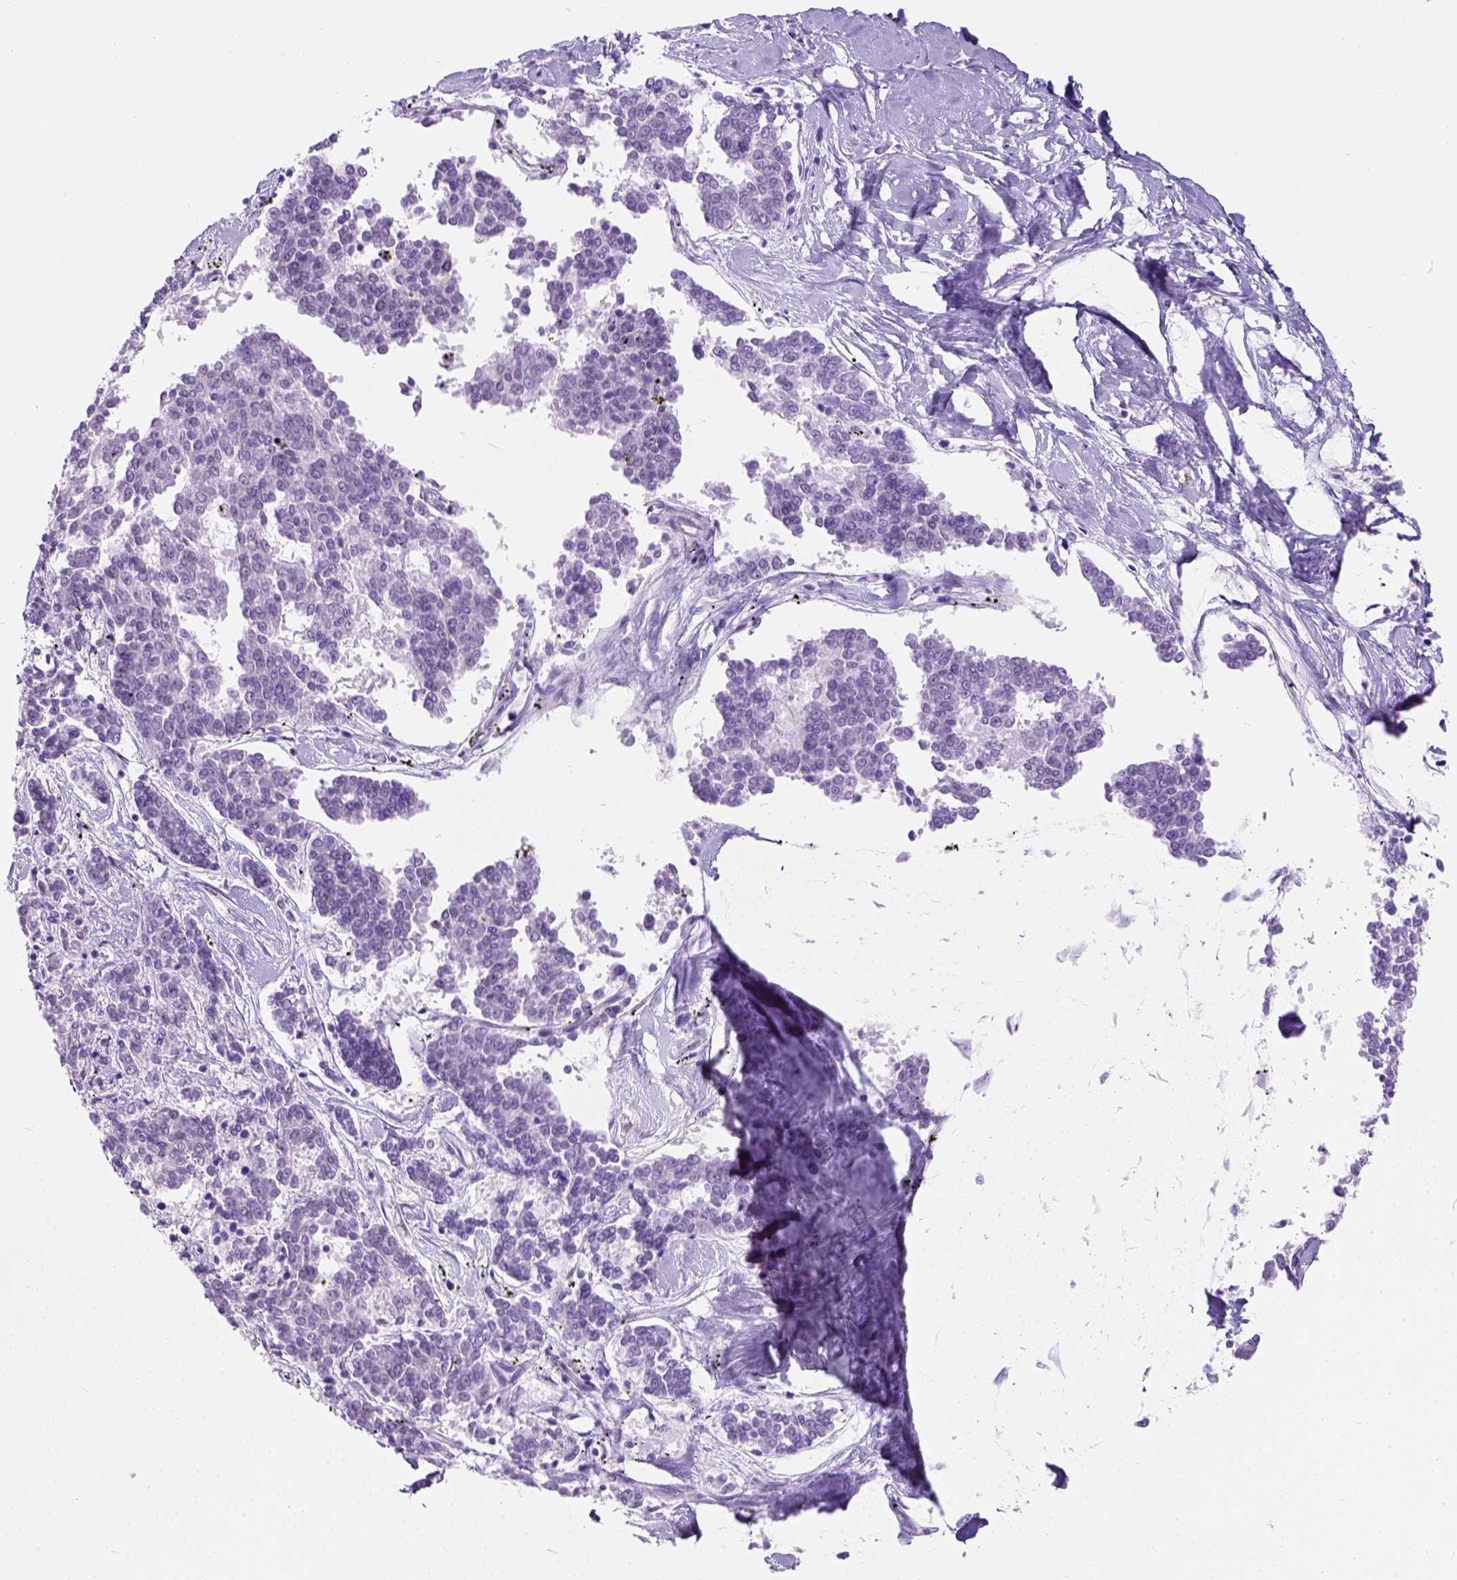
{"staining": {"intensity": "negative", "quantity": "none", "location": "none"}, "tissue": "melanoma", "cell_type": "Tumor cells", "image_type": "cancer", "snomed": [{"axis": "morphology", "description": "Malignant melanoma, NOS"}, {"axis": "topography", "description": "Skin"}], "caption": "The photomicrograph demonstrates no staining of tumor cells in malignant melanoma. (DAB immunohistochemistry (IHC) visualized using brightfield microscopy, high magnification).", "gene": "PHF7", "patient": {"sex": "female", "age": 72}}